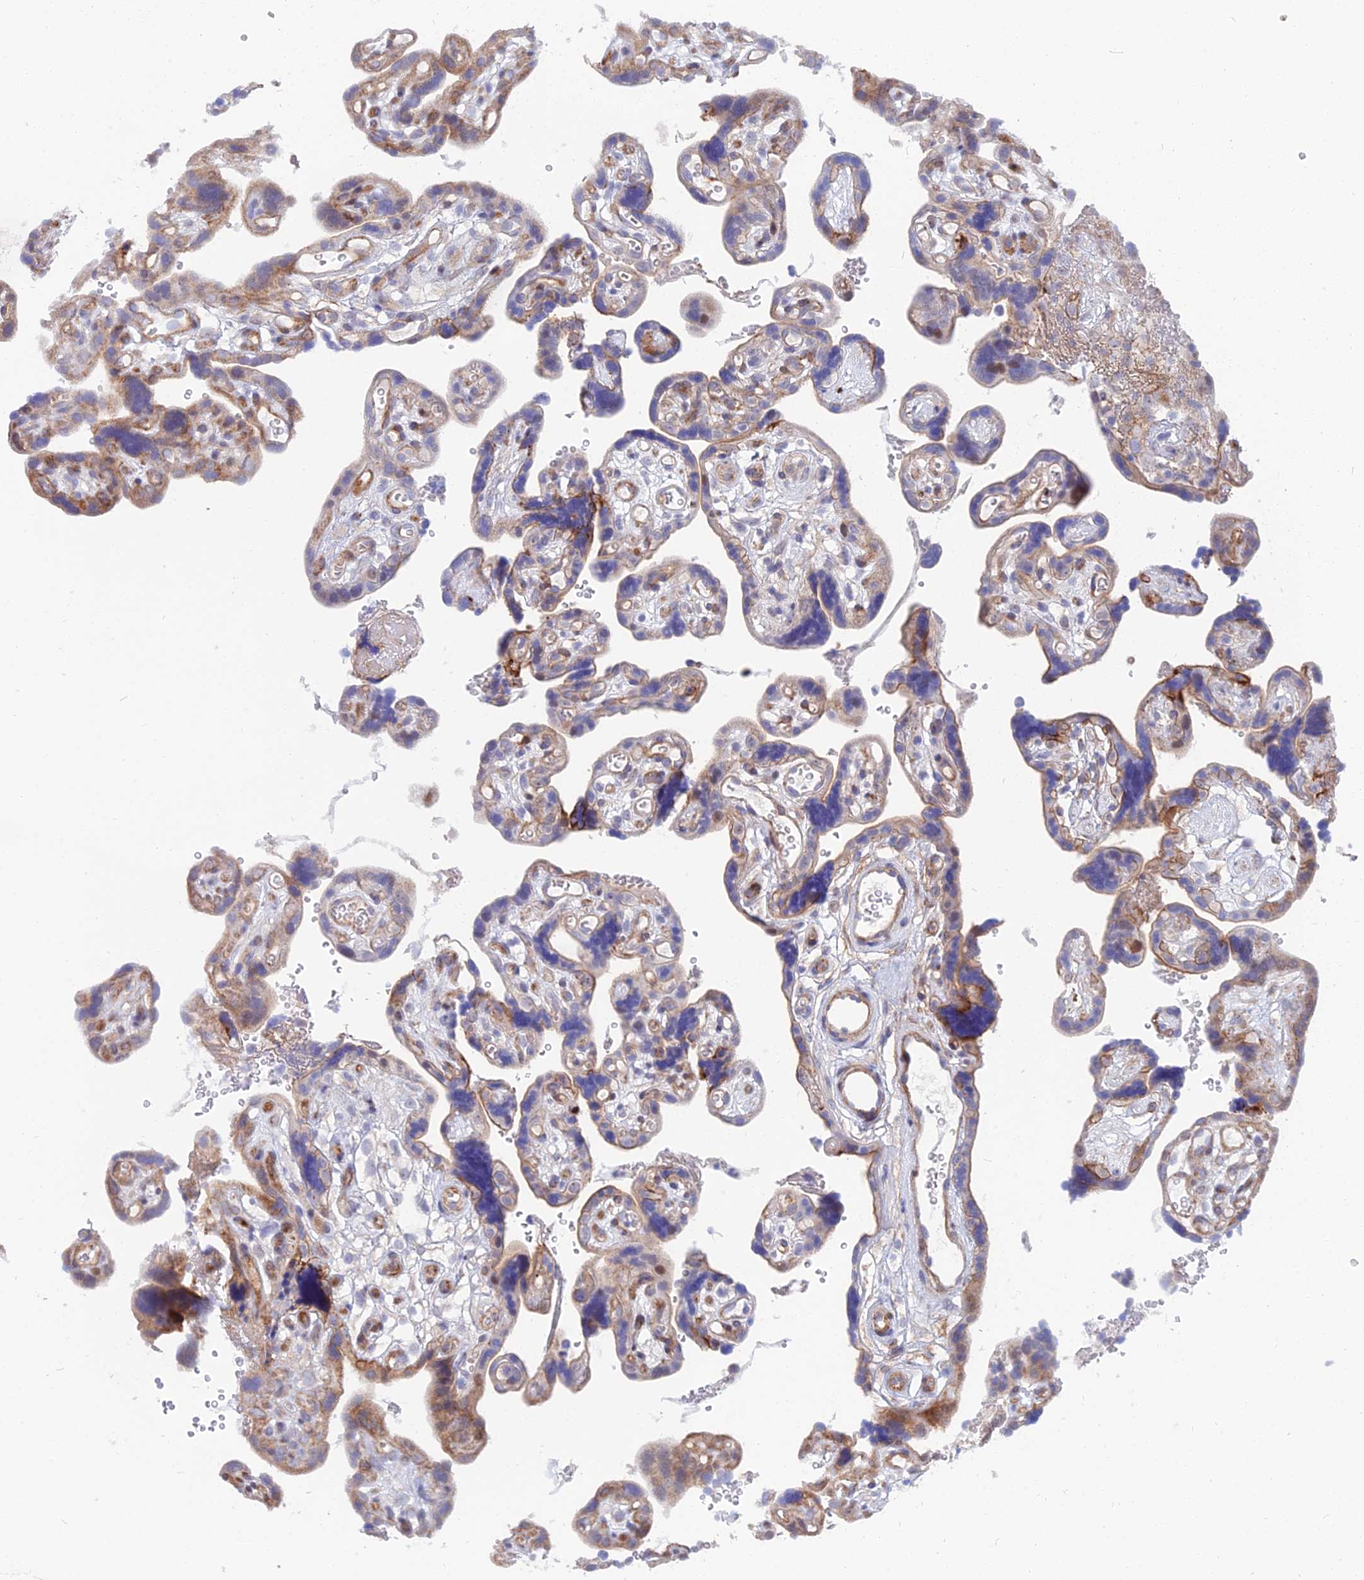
{"staining": {"intensity": "moderate", "quantity": "<25%", "location": "cytoplasmic/membranous"}, "tissue": "placenta", "cell_type": "Decidual cells", "image_type": "normal", "snomed": [{"axis": "morphology", "description": "Normal tissue, NOS"}, {"axis": "topography", "description": "Placenta"}], "caption": "This is a photomicrograph of immunohistochemistry staining of normal placenta, which shows moderate staining in the cytoplasmic/membranous of decidual cells.", "gene": "TRIM43B", "patient": {"sex": "female", "age": 30}}